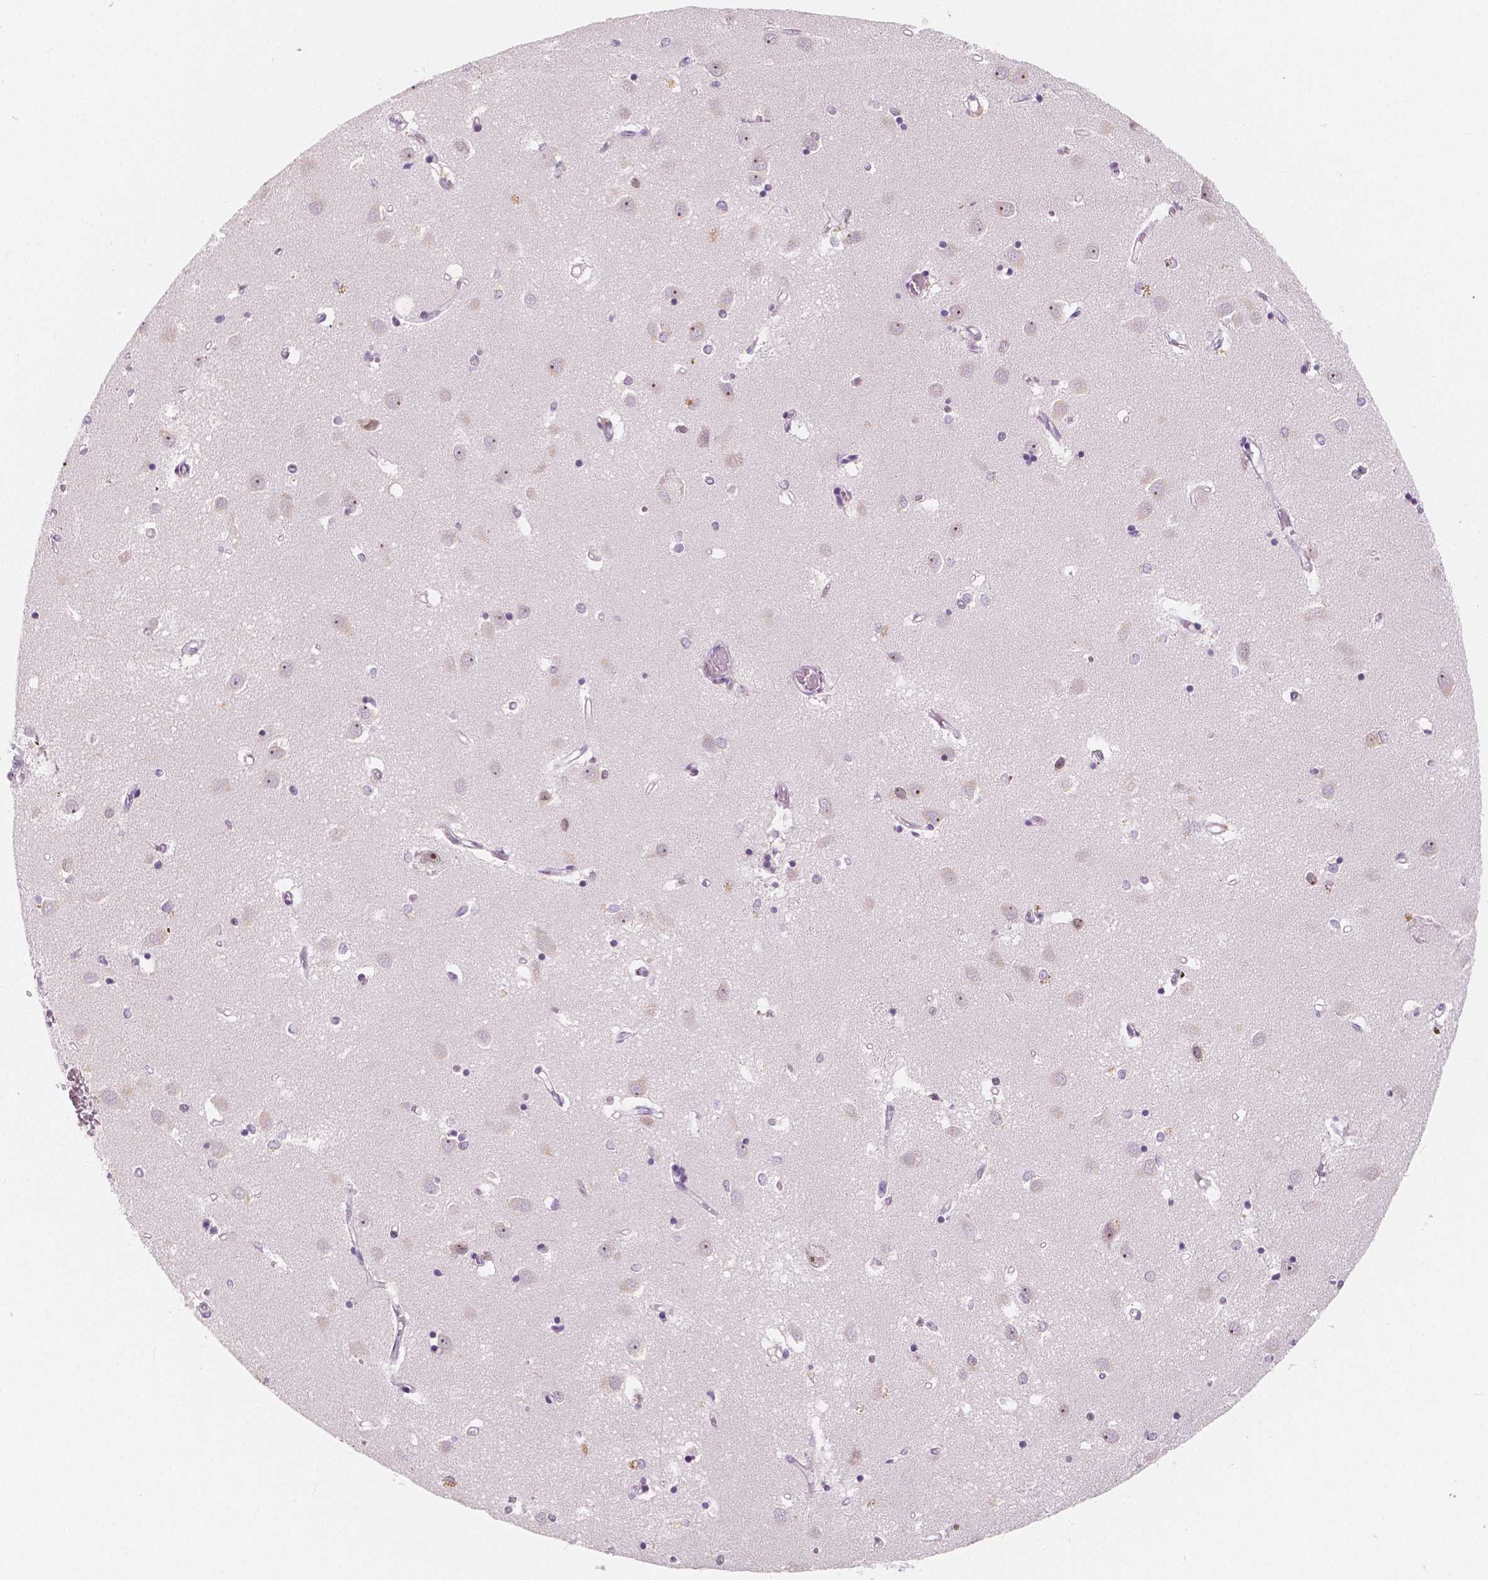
{"staining": {"intensity": "negative", "quantity": "none", "location": "none"}, "tissue": "caudate", "cell_type": "Glial cells", "image_type": "normal", "snomed": [{"axis": "morphology", "description": "Normal tissue, NOS"}, {"axis": "topography", "description": "Lateral ventricle wall"}], "caption": "Immunohistochemistry micrograph of benign caudate stained for a protein (brown), which shows no expression in glial cells. (Brightfield microscopy of DAB (3,3'-diaminobenzidine) immunohistochemistry at high magnification).", "gene": "NOLC1", "patient": {"sex": "male", "age": 54}}